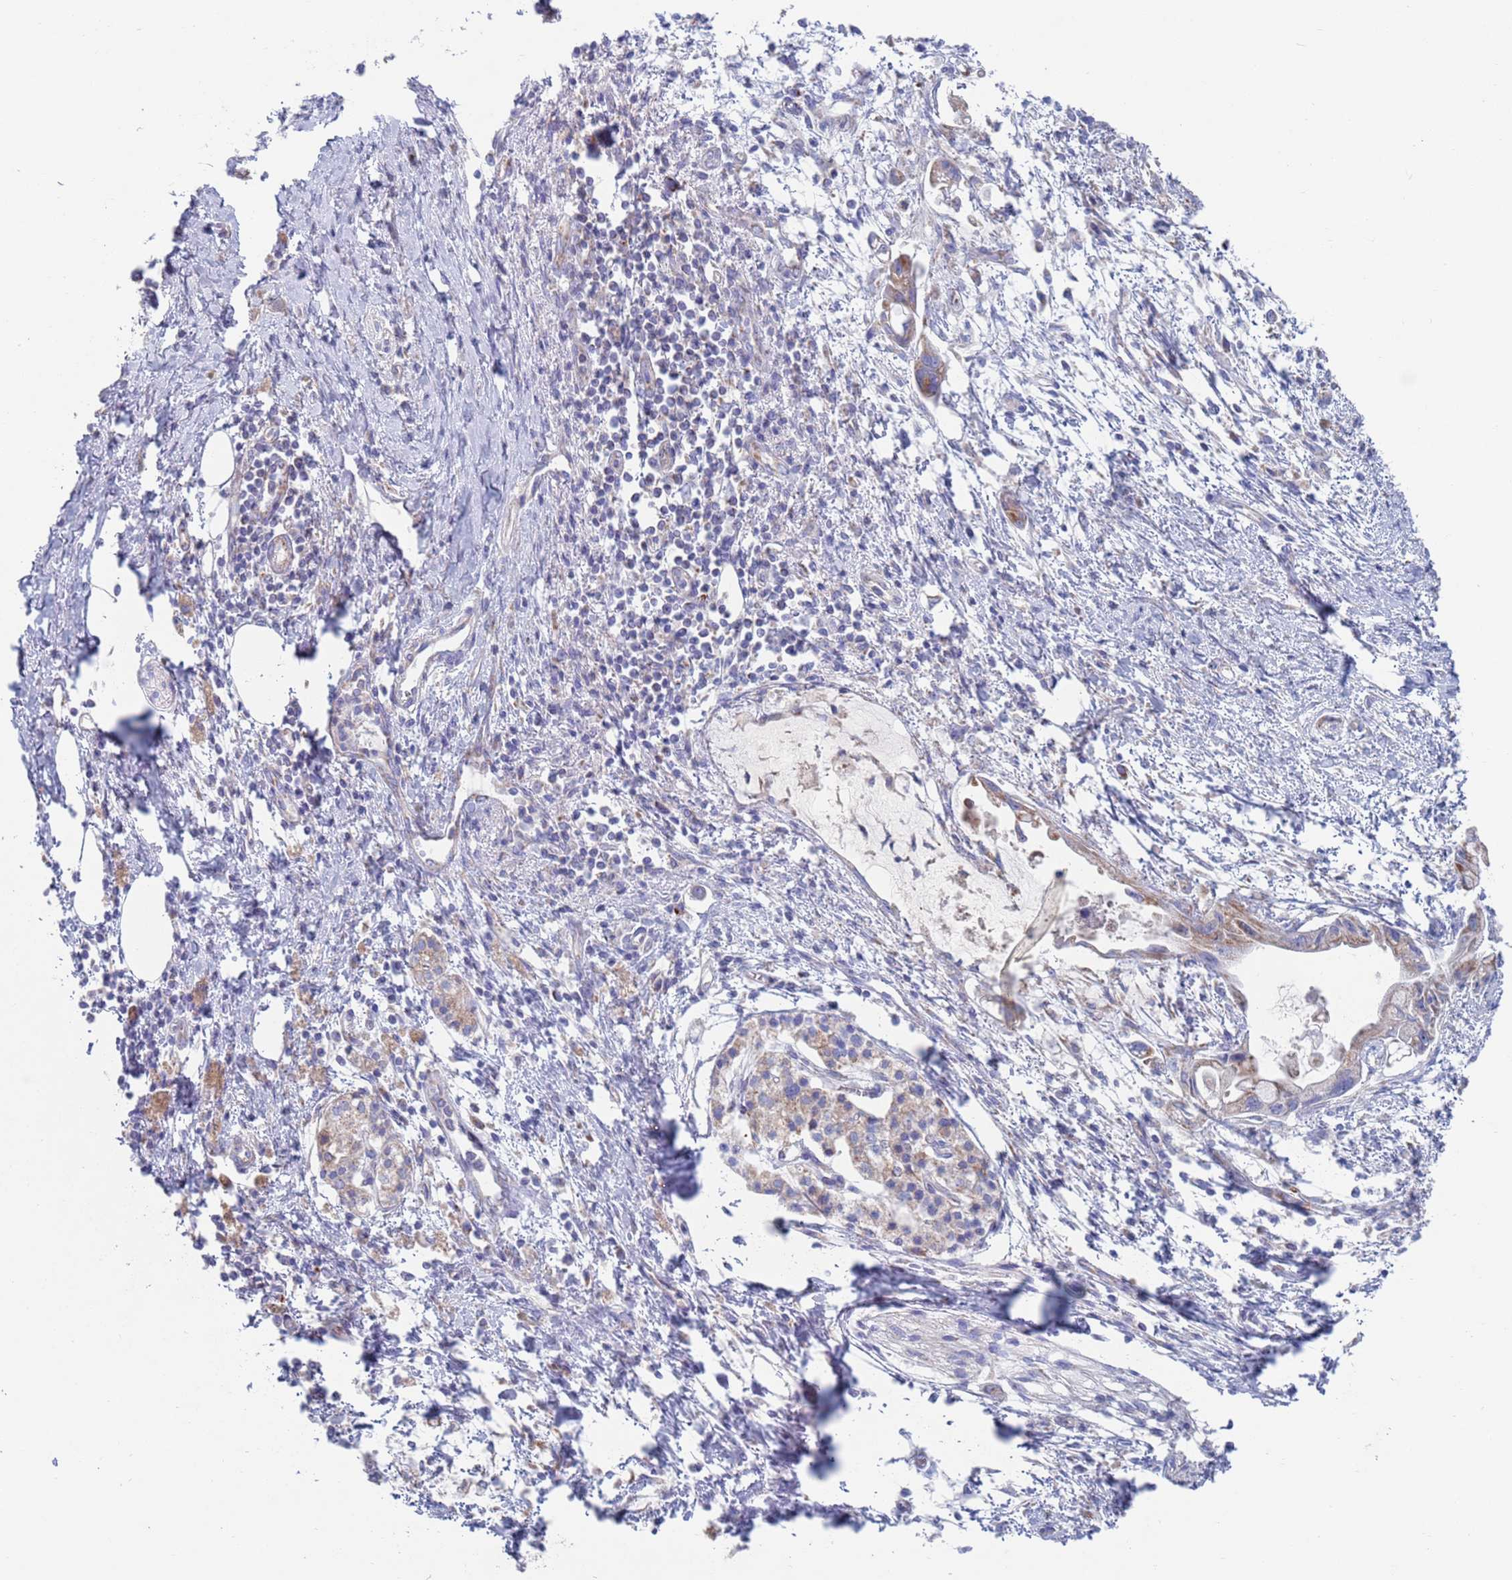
{"staining": {"intensity": "weak", "quantity": "<25%", "location": "cytoplasmic/membranous"}, "tissue": "pancreatic cancer", "cell_type": "Tumor cells", "image_type": "cancer", "snomed": [{"axis": "morphology", "description": "Adenocarcinoma, NOS"}, {"axis": "topography", "description": "Pancreas"}], "caption": "Adenocarcinoma (pancreatic) was stained to show a protein in brown. There is no significant staining in tumor cells.", "gene": "MRPL22", "patient": {"sex": "male", "age": 48}}